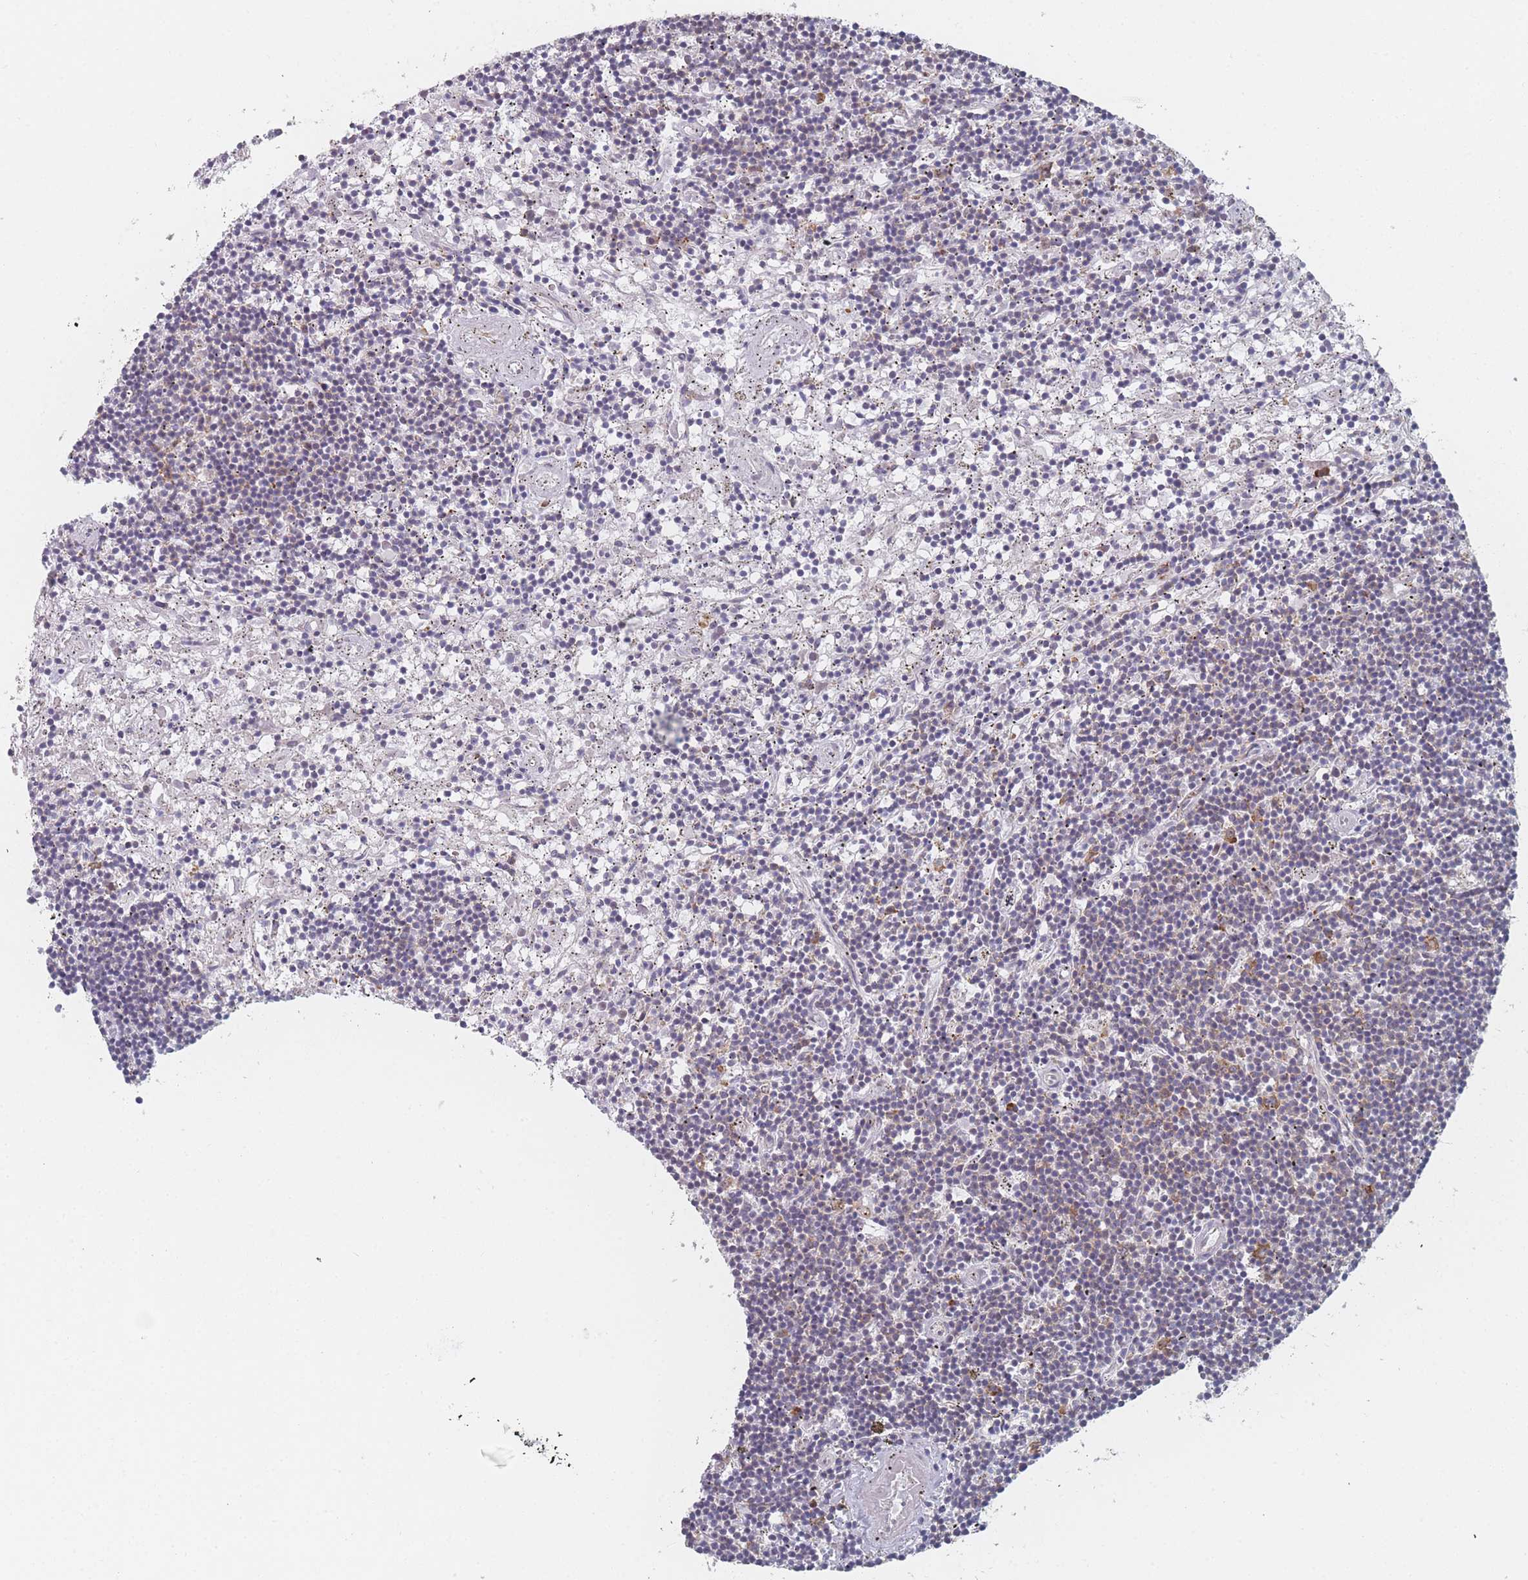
{"staining": {"intensity": "negative", "quantity": "none", "location": "none"}, "tissue": "lymphoma", "cell_type": "Tumor cells", "image_type": "cancer", "snomed": [{"axis": "morphology", "description": "Malignant lymphoma, non-Hodgkin's type, Low grade"}, {"axis": "topography", "description": "Spleen"}], "caption": "A photomicrograph of human low-grade malignant lymphoma, non-Hodgkin's type is negative for staining in tumor cells.", "gene": "CACNG5", "patient": {"sex": "male", "age": 76}}